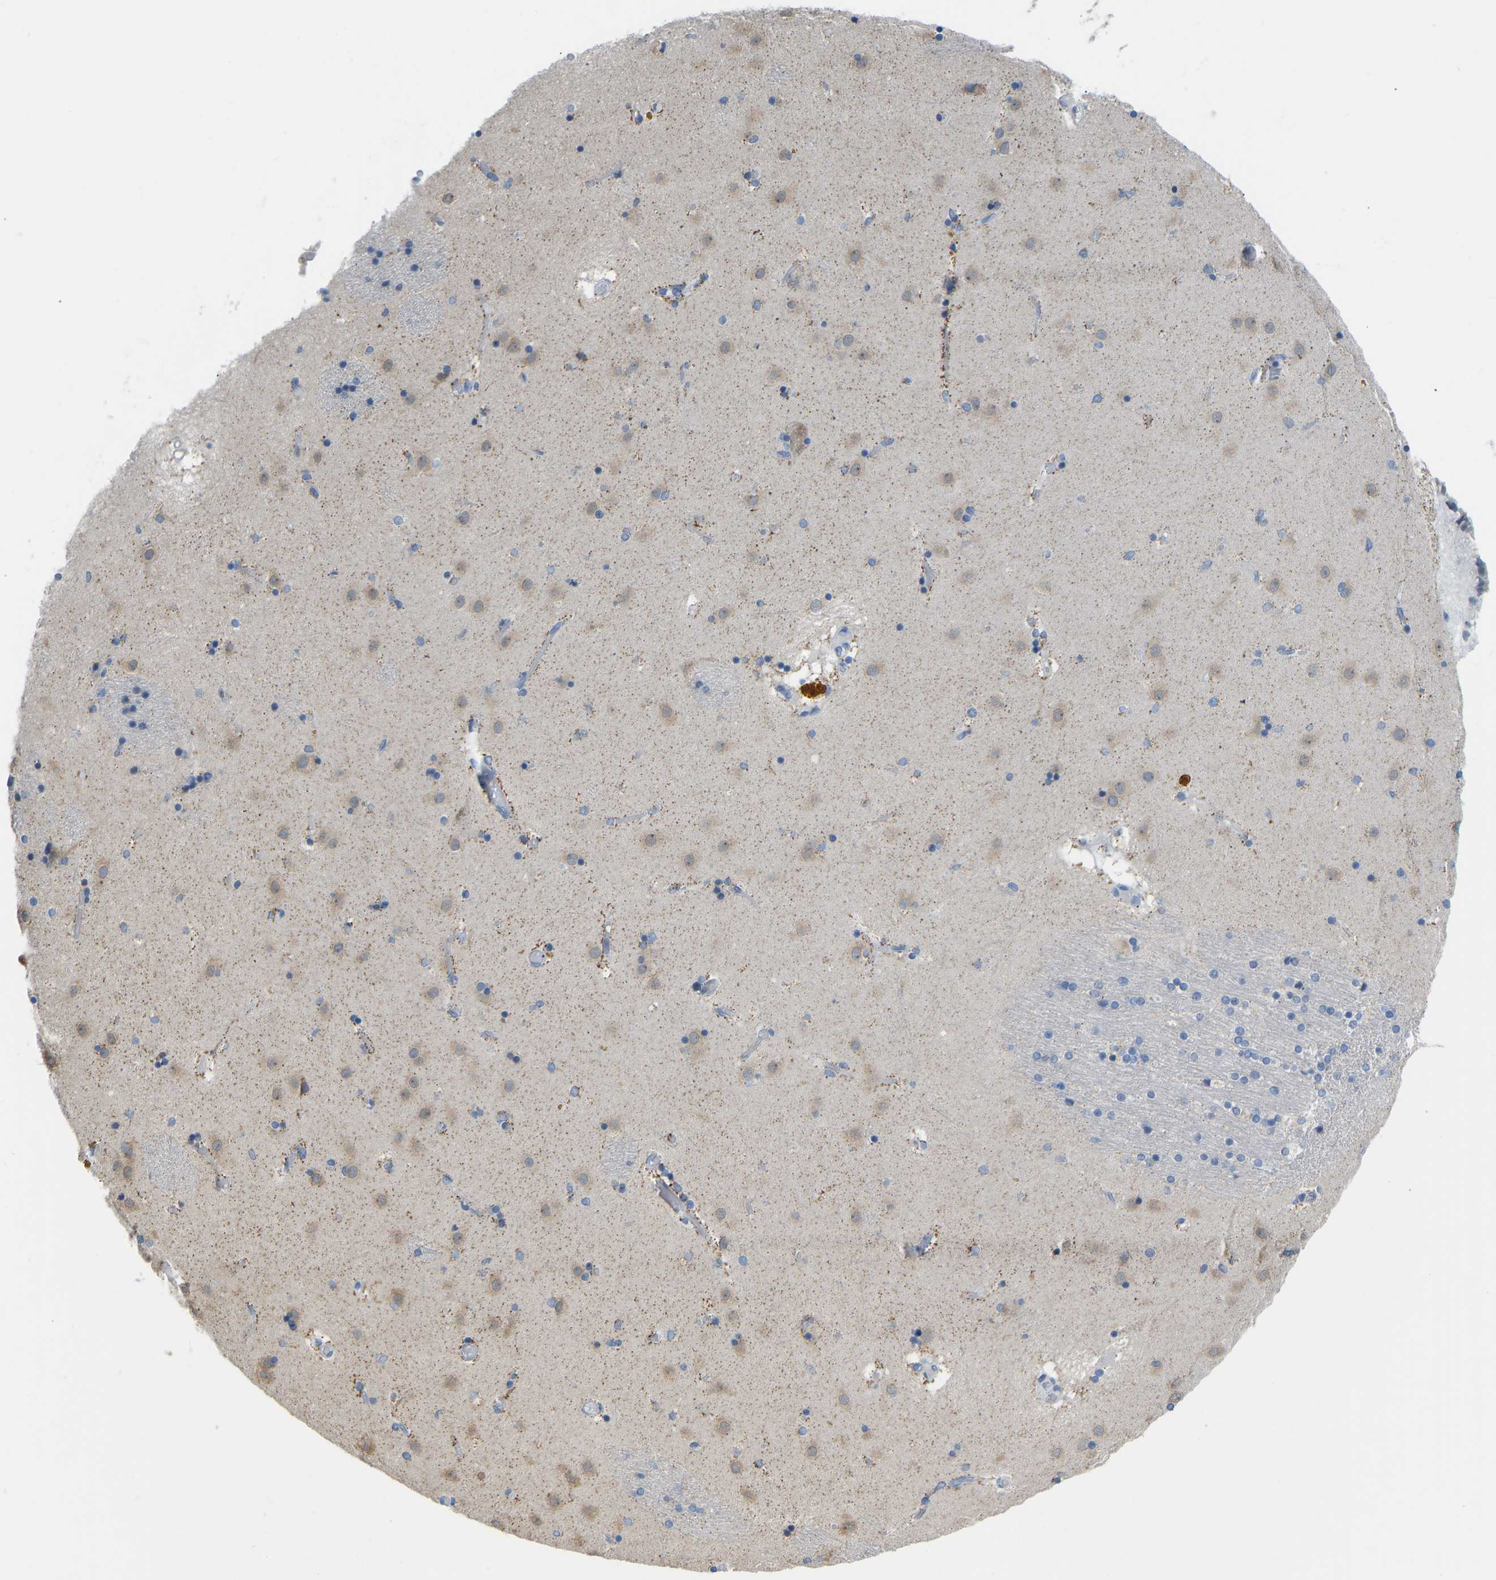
{"staining": {"intensity": "negative", "quantity": "none", "location": "none"}, "tissue": "caudate", "cell_type": "Glial cells", "image_type": "normal", "snomed": [{"axis": "morphology", "description": "Normal tissue, NOS"}, {"axis": "topography", "description": "Lateral ventricle wall"}], "caption": "The micrograph shows no significant positivity in glial cells of caudate. (Brightfield microscopy of DAB immunohistochemistry (IHC) at high magnification).", "gene": "VRK1", "patient": {"sex": "male", "age": 70}}